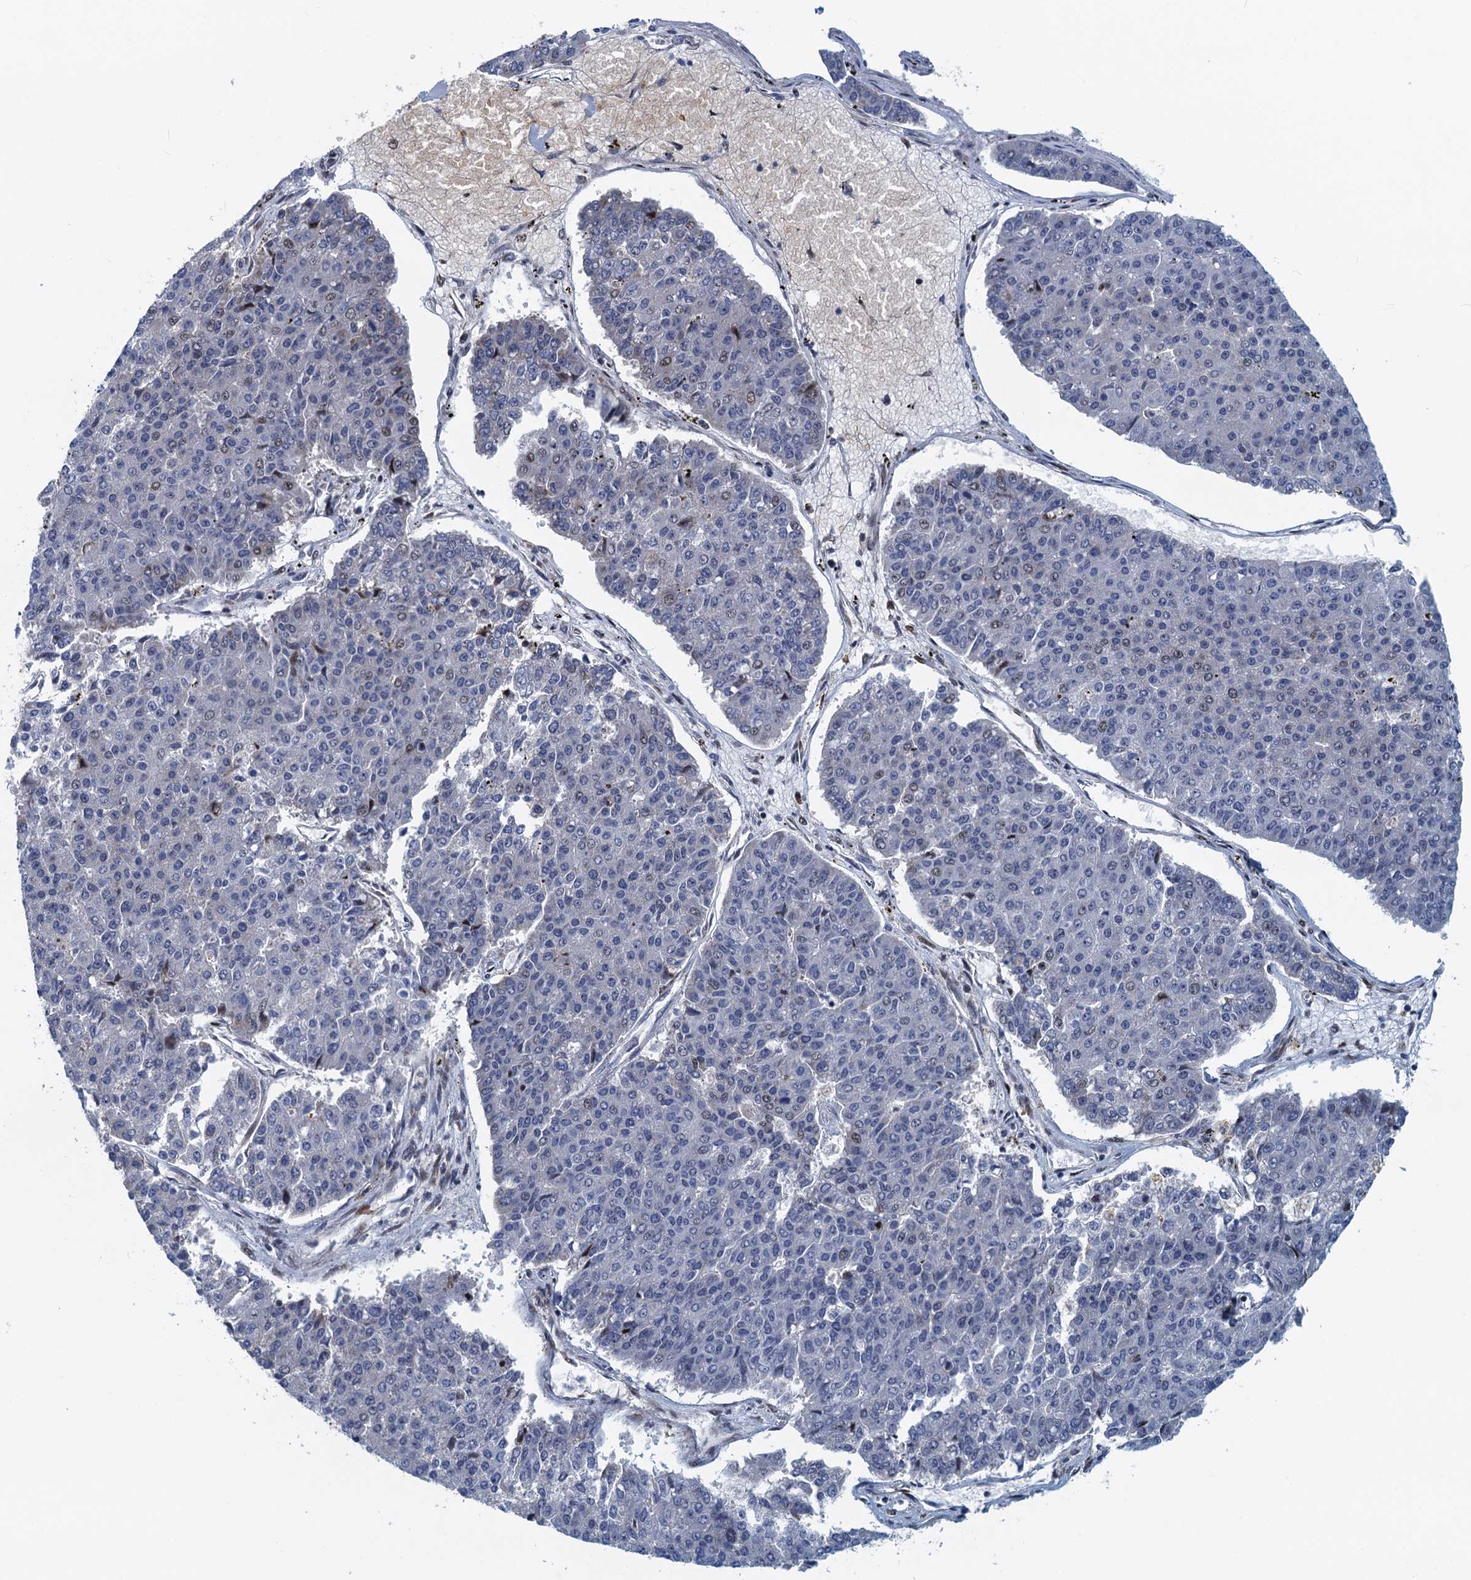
{"staining": {"intensity": "weak", "quantity": "<25%", "location": "nuclear"}, "tissue": "pancreatic cancer", "cell_type": "Tumor cells", "image_type": "cancer", "snomed": [{"axis": "morphology", "description": "Adenocarcinoma, NOS"}, {"axis": "topography", "description": "Pancreas"}], "caption": "Human pancreatic cancer stained for a protein using IHC displays no positivity in tumor cells.", "gene": "ANKRD13D", "patient": {"sex": "male", "age": 50}}